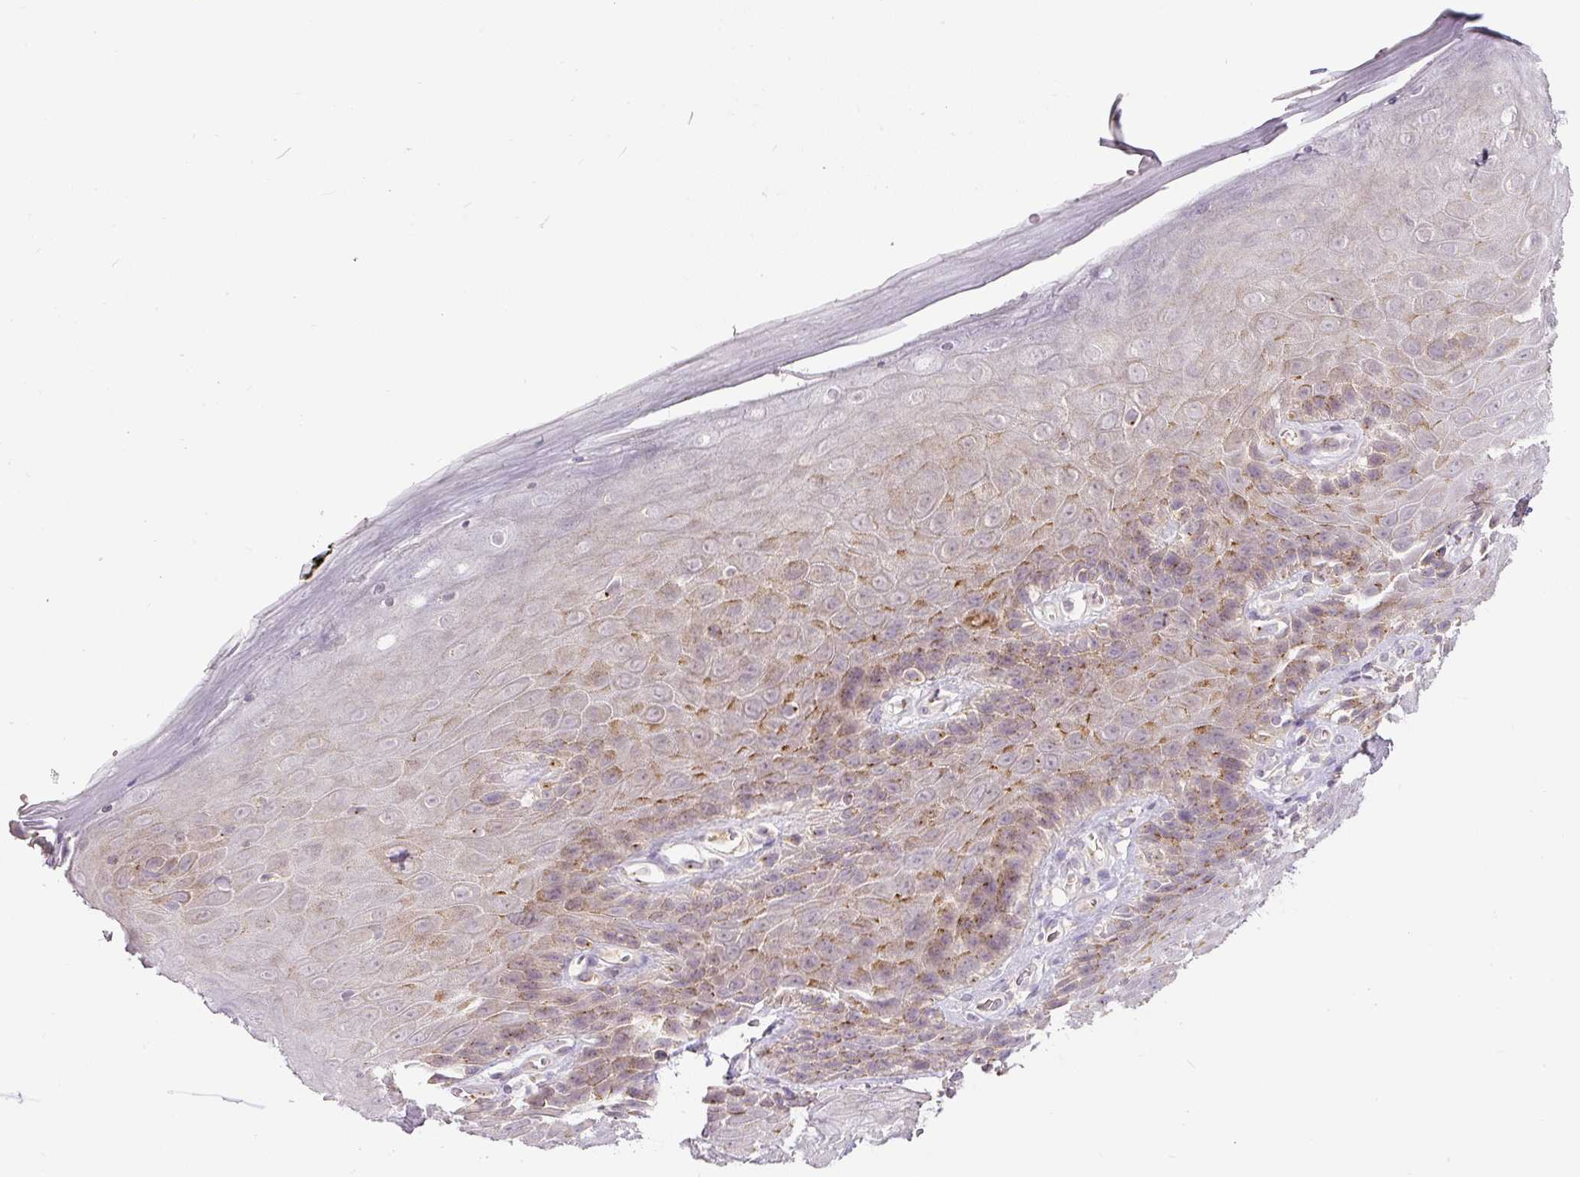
{"staining": {"intensity": "moderate", "quantity": ">75%", "location": "cytoplasmic/membranous"}, "tissue": "skin", "cell_type": "Epidermal cells", "image_type": "normal", "snomed": [{"axis": "morphology", "description": "Normal tissue, NOS"}, {"axis": "topography", "description": "Anal"}, {"axis": "topography", "description": "Peripheral nerve tissue"}], "caption": "Moderate cytoplasmic/membranous protein expression is present in about >75% of epidermal cells in skin. The protein of interest is stained brown, and the nuclei are stained in blue (DAB (3,3'-diaminobenzidine) IHC with brightfield microscopy, high magnification).", "gene": "PCM1", "patient": {"sex": "male", "age": 53}}